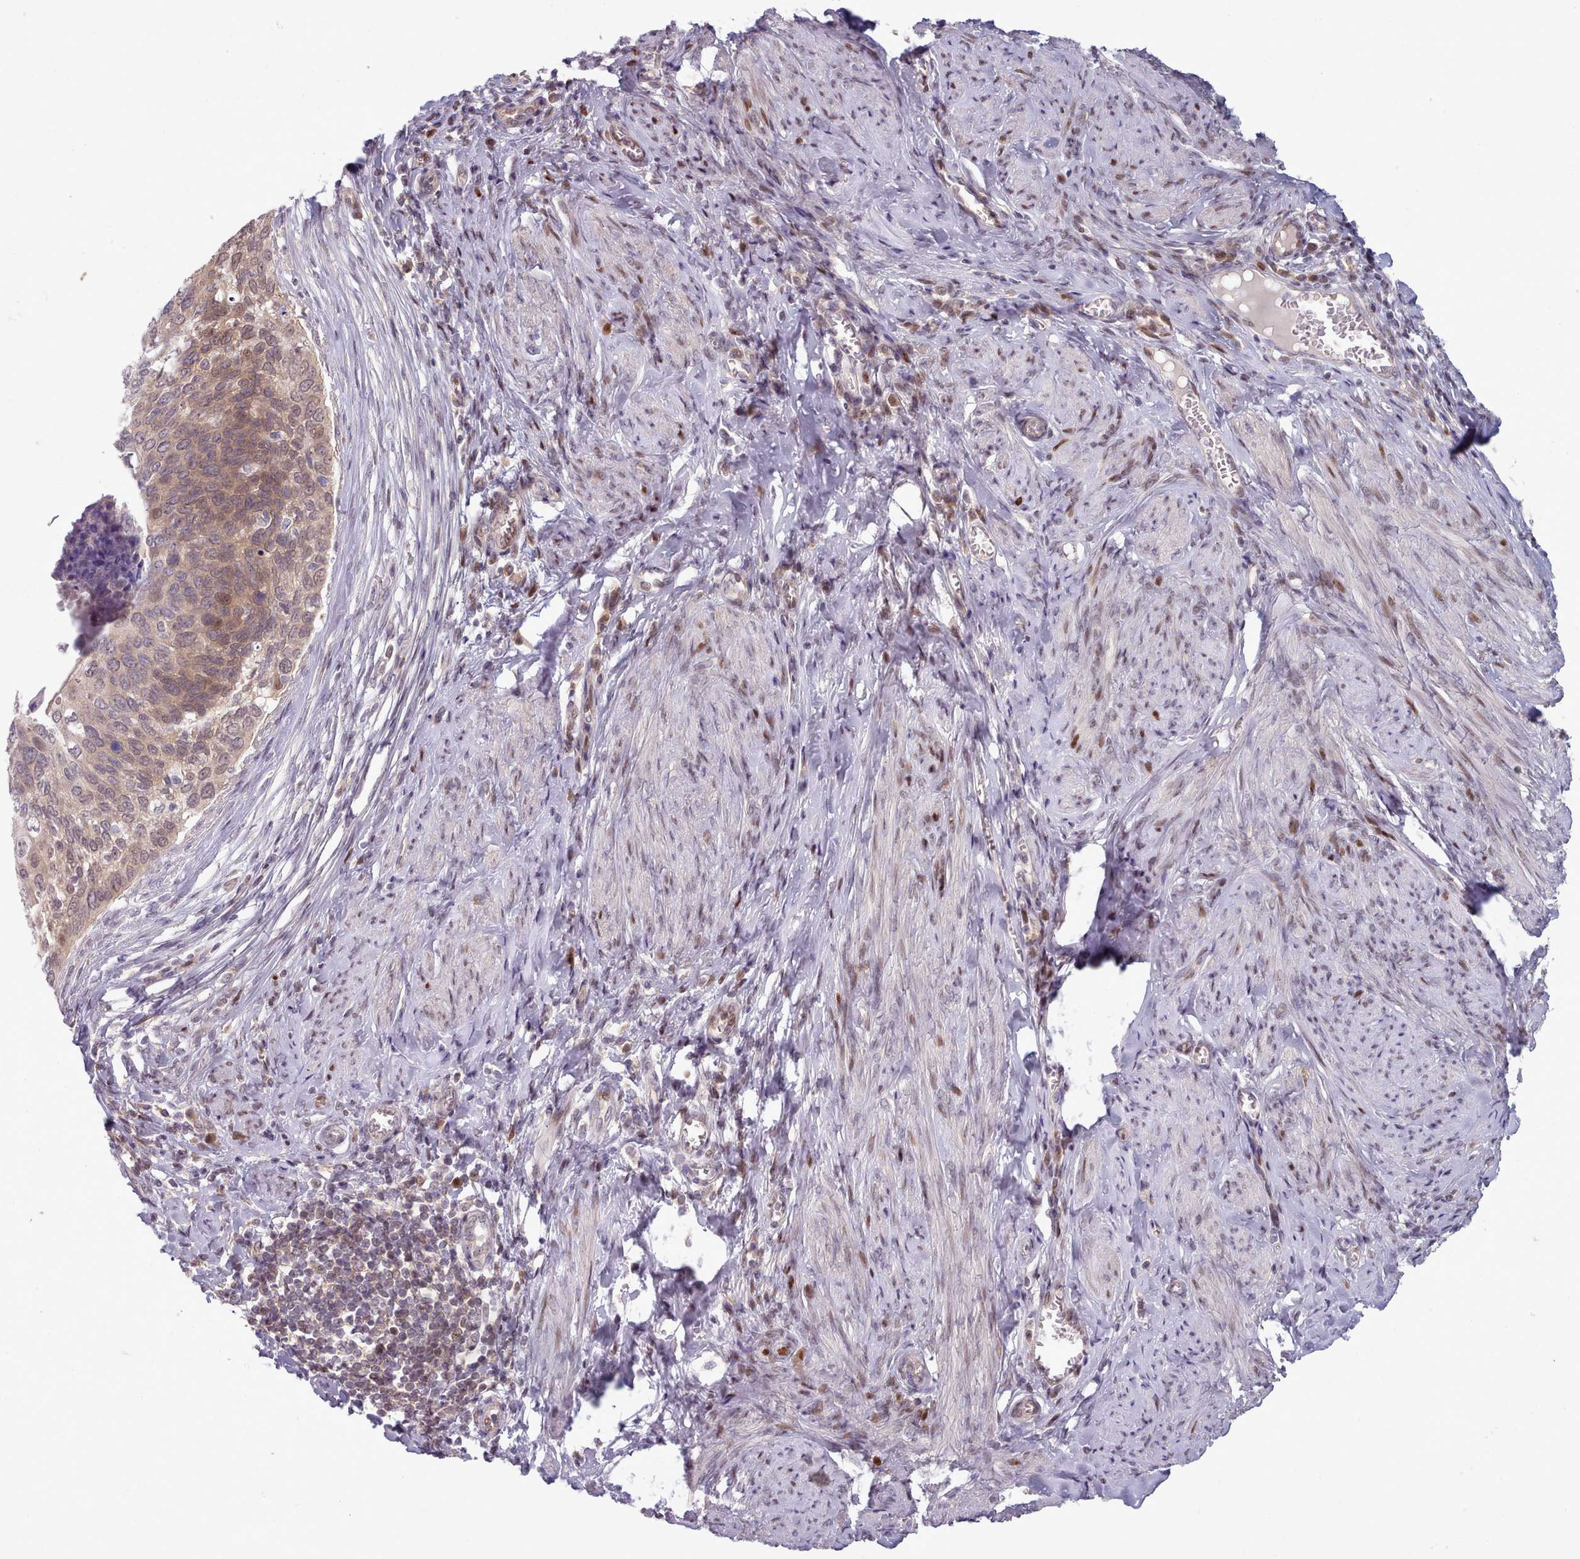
{"staining": {"intensity": "weak", "quantity": ">75%", "location": "cytoplasmic/membranous"}, "tissue": "cervical cancer", "cell_type": "Tumor cells", "image_type": "cancer", "snomed": [{"axis": "morphology", "description": "Squamous cell carcinoma, NOS"}, {"axis": "topography", "description": "Cervix"}], "caption": "High-power microscopy captured an IHC photomicrograph of squamous cell carcinoma (cervical), revealing weak cytoplasmic/membranous positivity in approximately >75% of tumor cells.", "gene": "CLNS1A", "patient": {"sex": "female", "age": 80}}